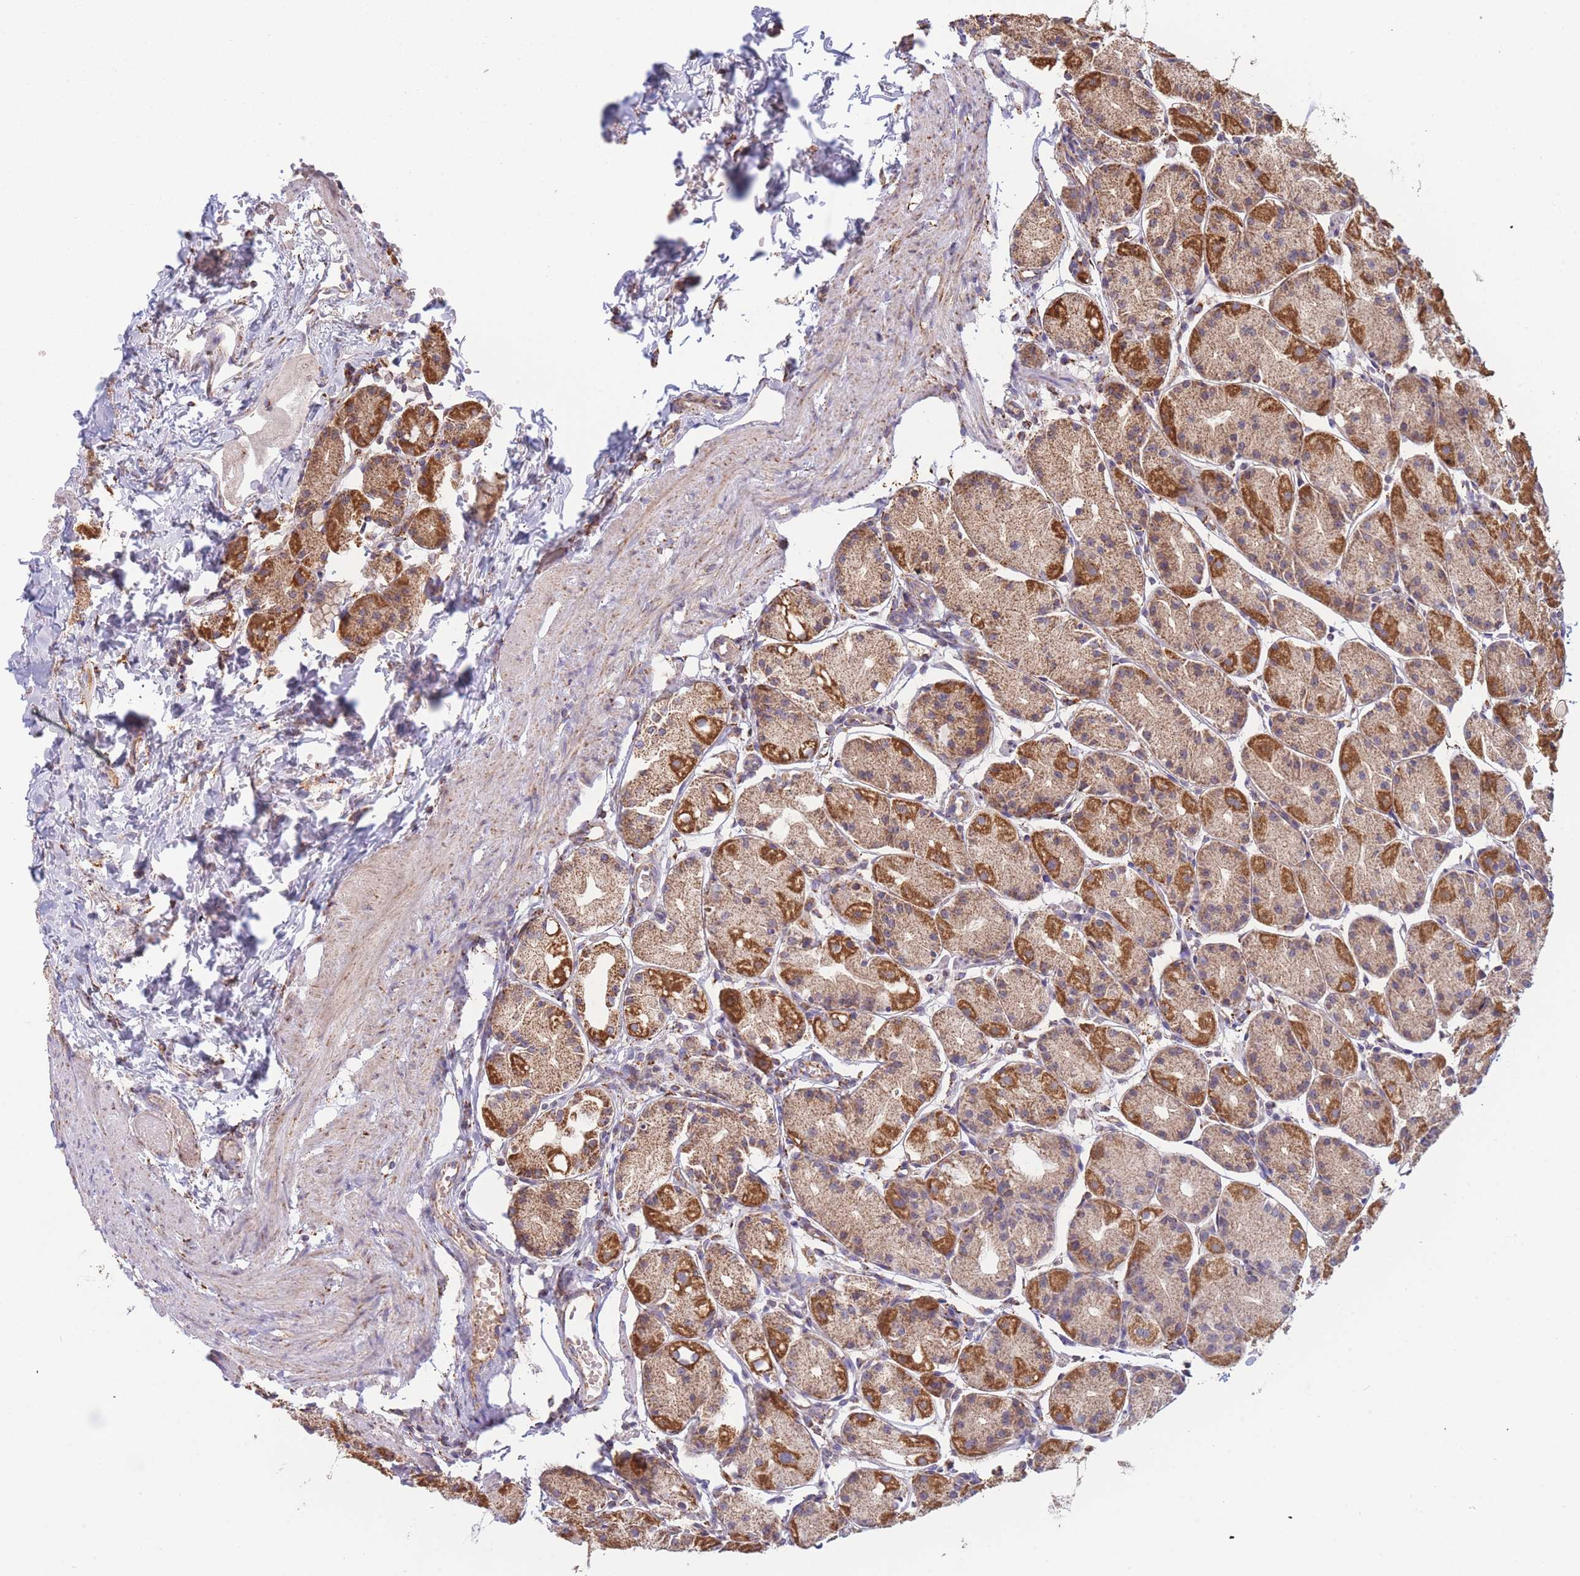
{"staining": {"intensity": "strong", "quantity": "25%-75%", "location": "cytoplasmic/membranous"}, "tissue": "stomach", "cell_type": "Glandular cells", "image_type": "normal", "snomed": [{"axis": "morphology", "description": "Normal tissue, NOS"}, {"axis": "topography", "description": "Stomach, upper"}], "caption": "Protein analysis of normal stomach shows strong cytoplasmic/membranous expression in about 25%-75% of glandular cells.", "gene": "MRPL17", "patient": {"sex": "male", "age": 47}}